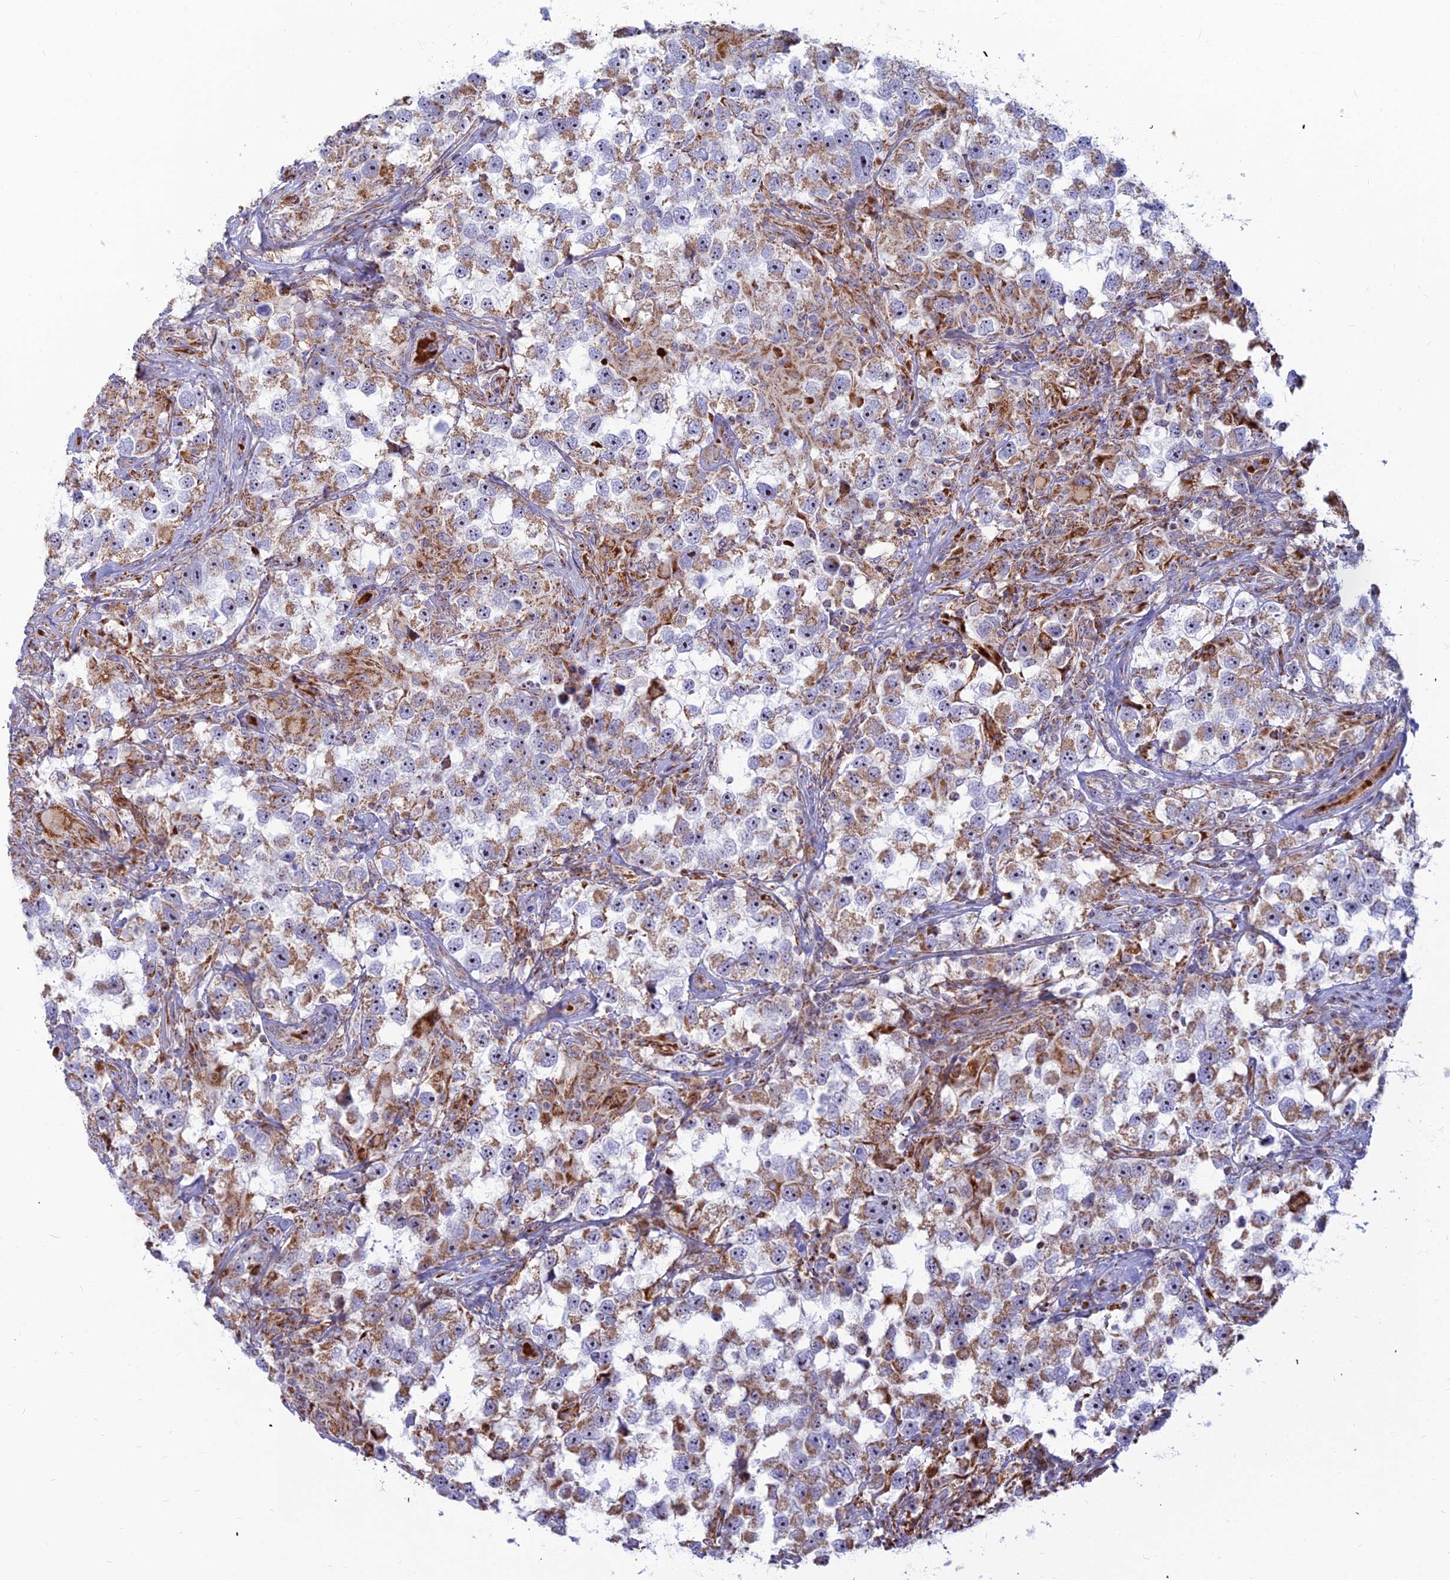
{"staining": {"intensity": "moderate", "quantity": ">75%", "location": "cytoplasmic/membranous"}, "tissue": "testis cancer", "cell_type": "Tumor cells", "image_type": "cancer", "snomed": [{"axis": "morphology", "description": "Seminoma, NOS"}, {"axis": "topography", "description": "Testis"}], "caption": "Immunohistochemistry (IHC) image of testis cancer (seminoma) stained for a protein (brown), which reveals medium levels of moderate cytoplasmic/membranous positivity in about >75% of tumor cells.", "gene": "SLC35F4", "patient": {"sex": "male", "age": 46}}